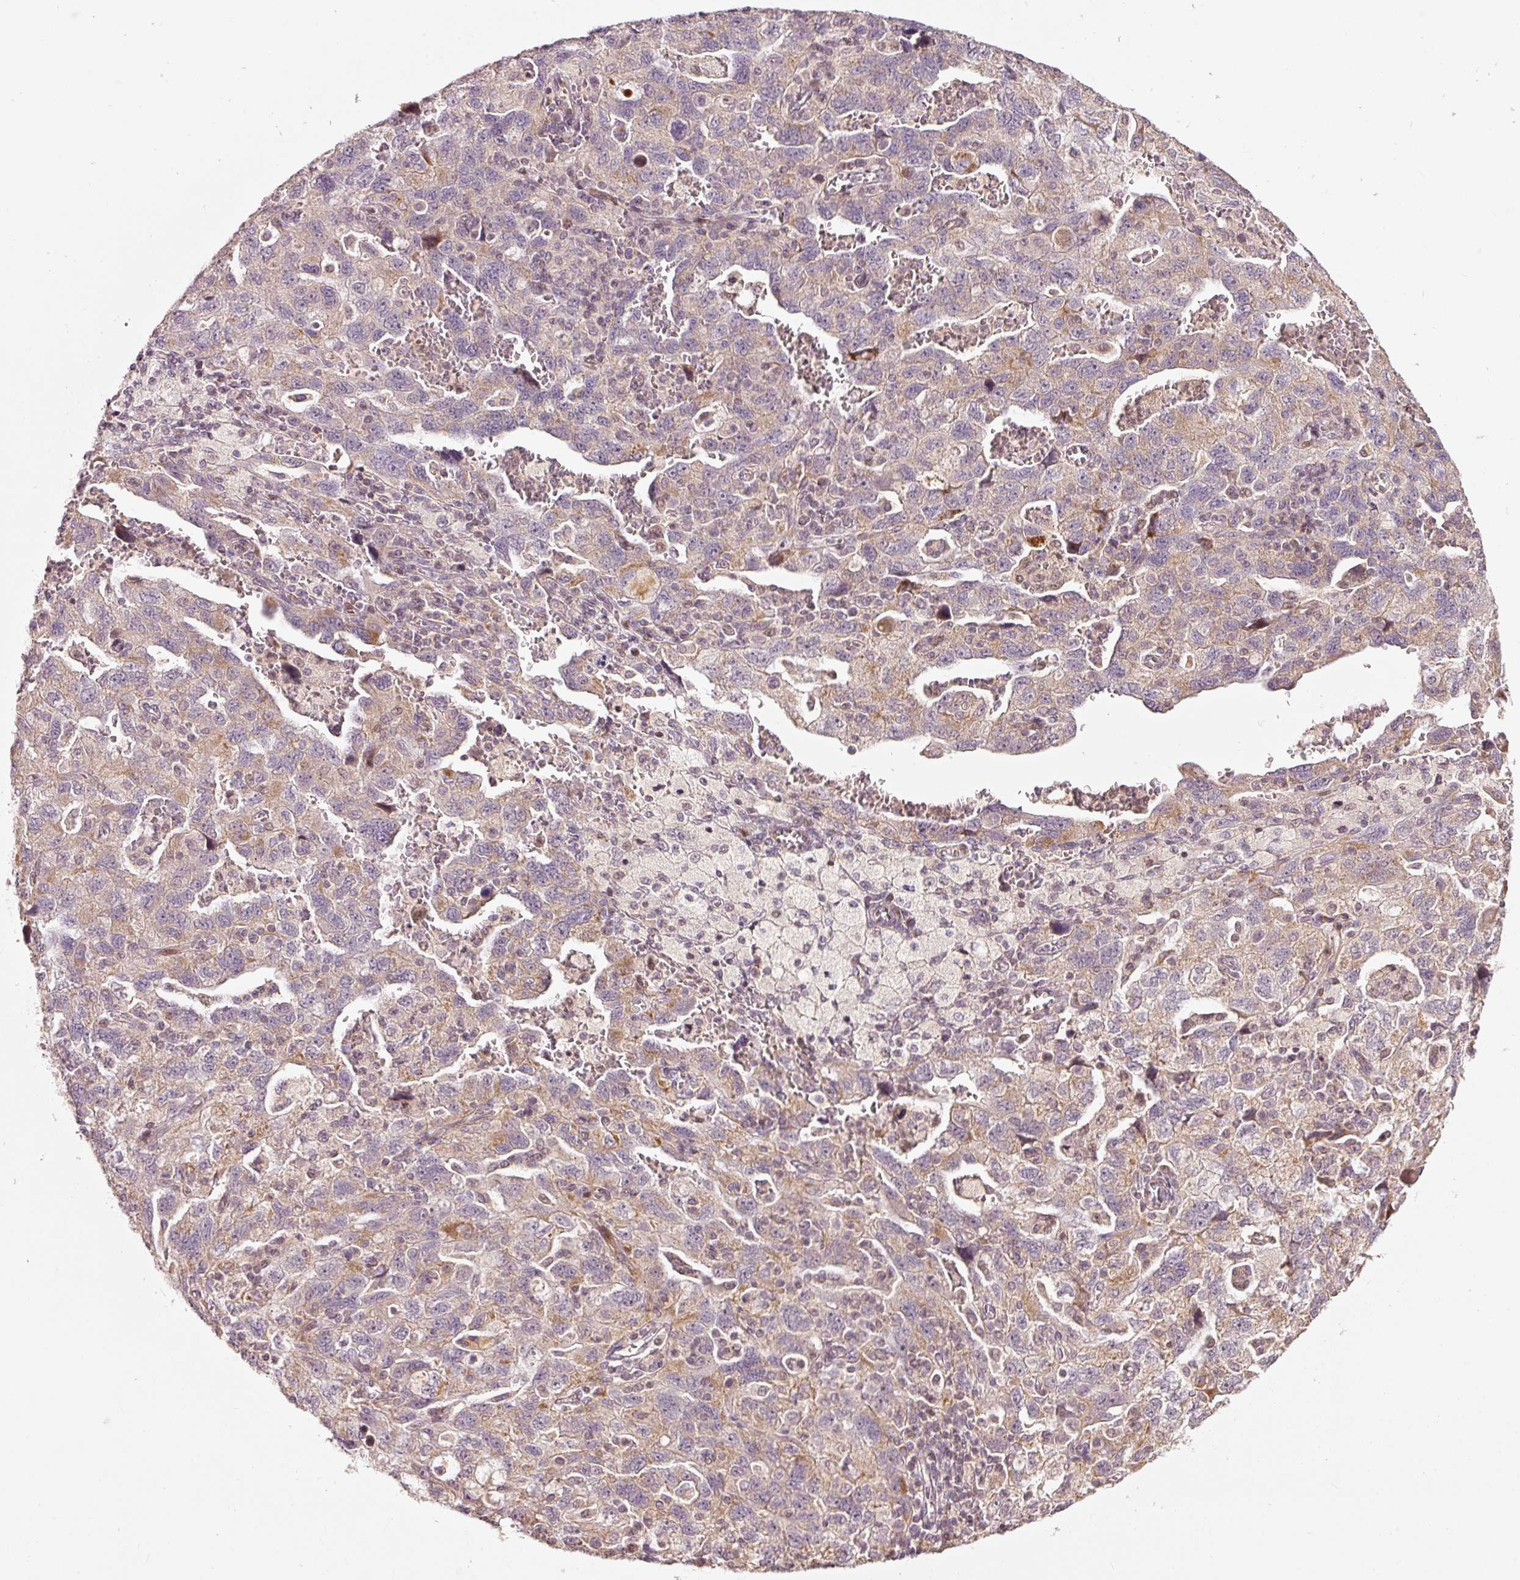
{"staining": {"intensity": "weak", "quantity": "25%-75%", "location": "cytoplasmic/membranous"}, "tissue": "ovarian cancer", "cell_type": "Tumor cells", "image_type": "cancer", "snomed": [{"axis": "morphology", "description": "Carcinoma, NOS"}, {"axis": "morphology", "description": "Cystadenocarcinoma, serous, NOS"}, {"axis": "topography", "description": "Ovary"}], "caption": "Ovarian cancer (serous cystadenocarcinoma) stained with DAB IHC exhibits low levels of weak cytoplasmic/membranous staining in about 25%-75% of tumor cells.", "gene": "TOB2", "patient": {"sex": "female", "age": 69}}